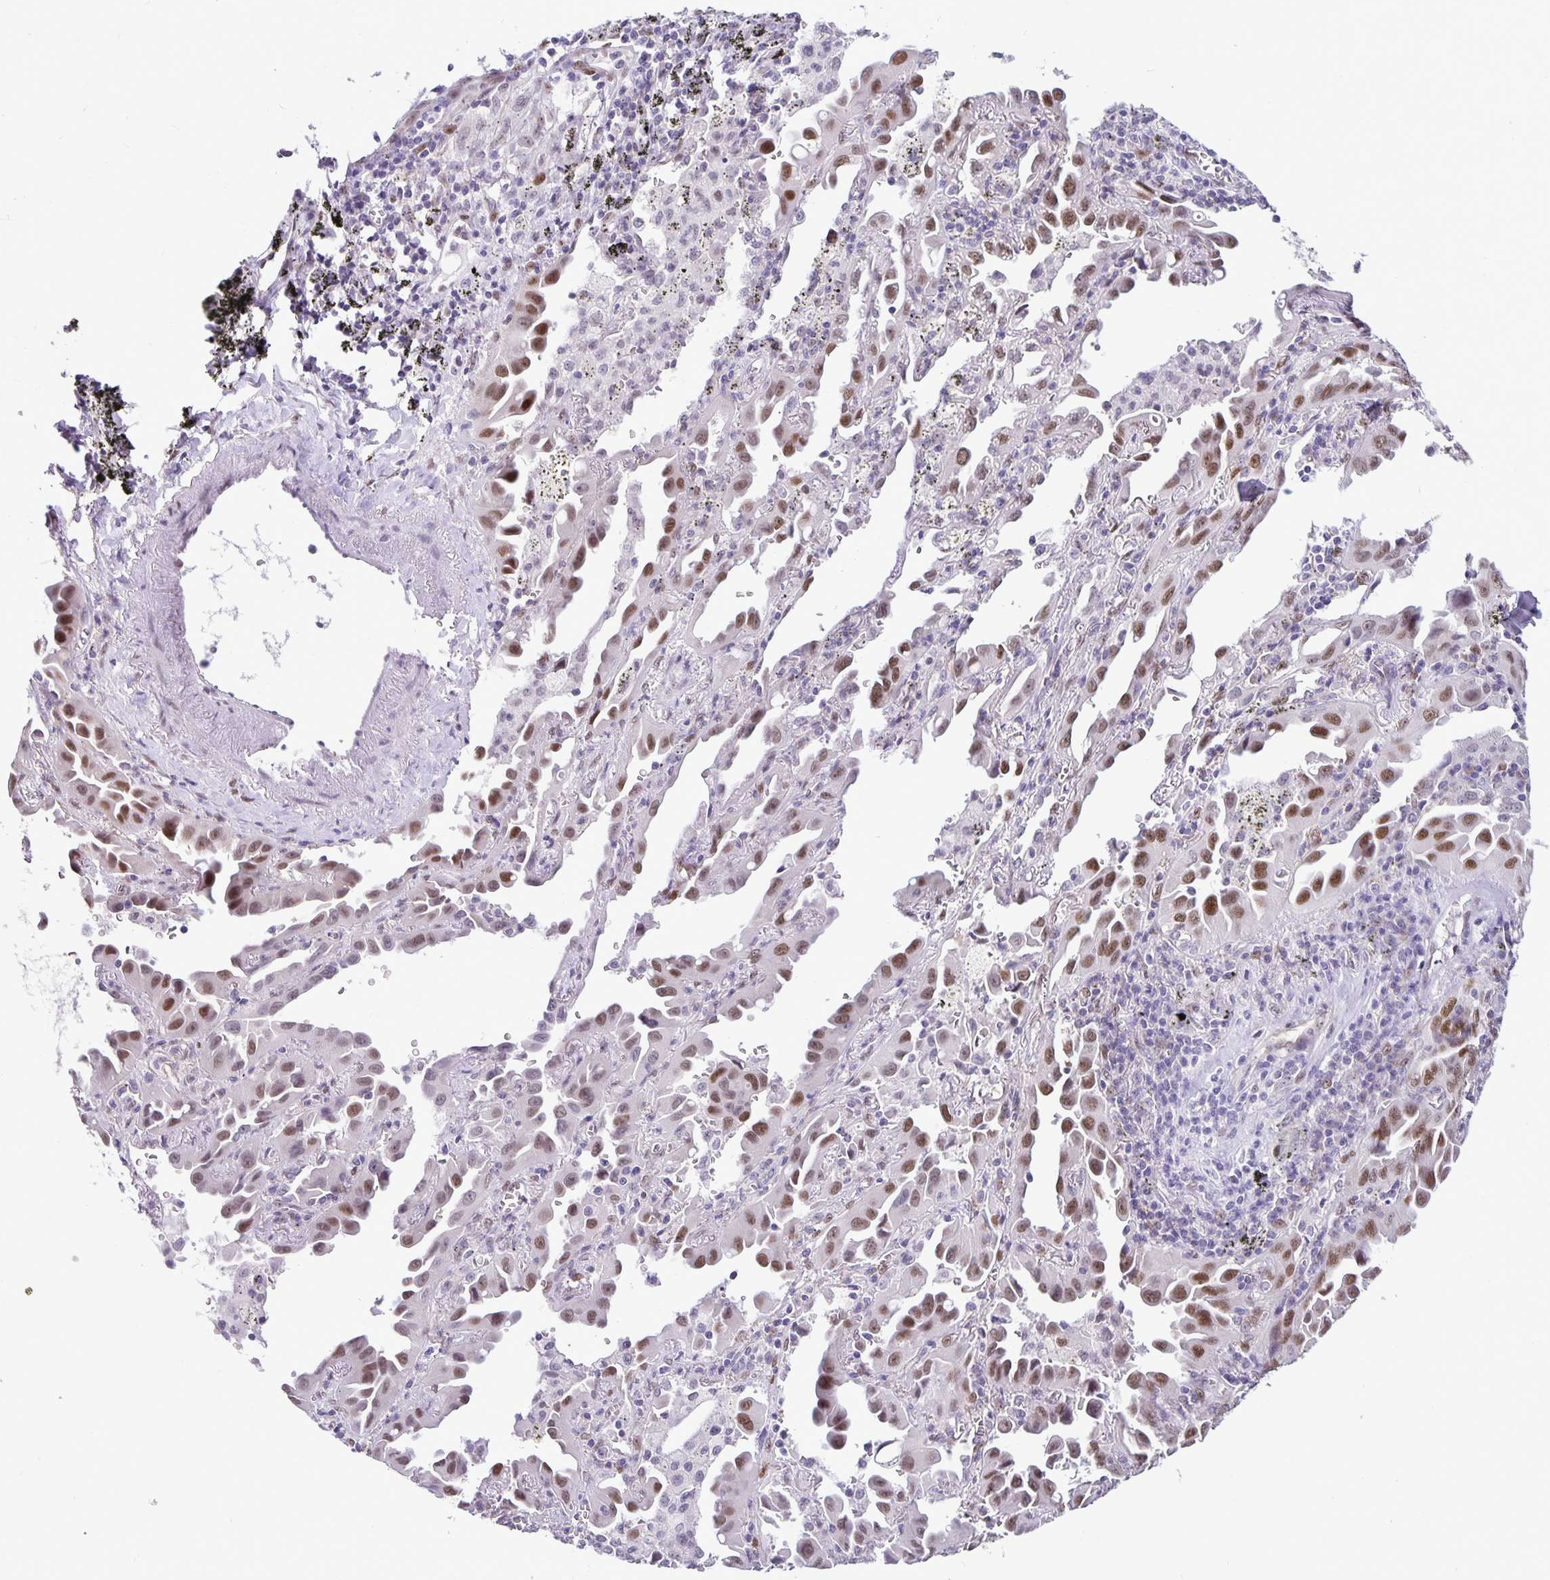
{"staining": {"intensity": "moderate", "quantity": ">75%", "location": "nuclear"}, "tissue": "lung cancer", "cell_type": "Tumor cells", "image_type": "cancer", "snomed": [{"axis": "morphology", "description": "Adenocarcinoma, NOS"}, {"axis": "topography", "description": "Lung"}], "caption": "The histopathology image exhibits a brown stain indicating the presence of a protein in the nuclear of tumor cells in lung cancer (adenocarcinoma).", "gene": "FOSL2", "patient": {"sex": "male", "age": 68}}